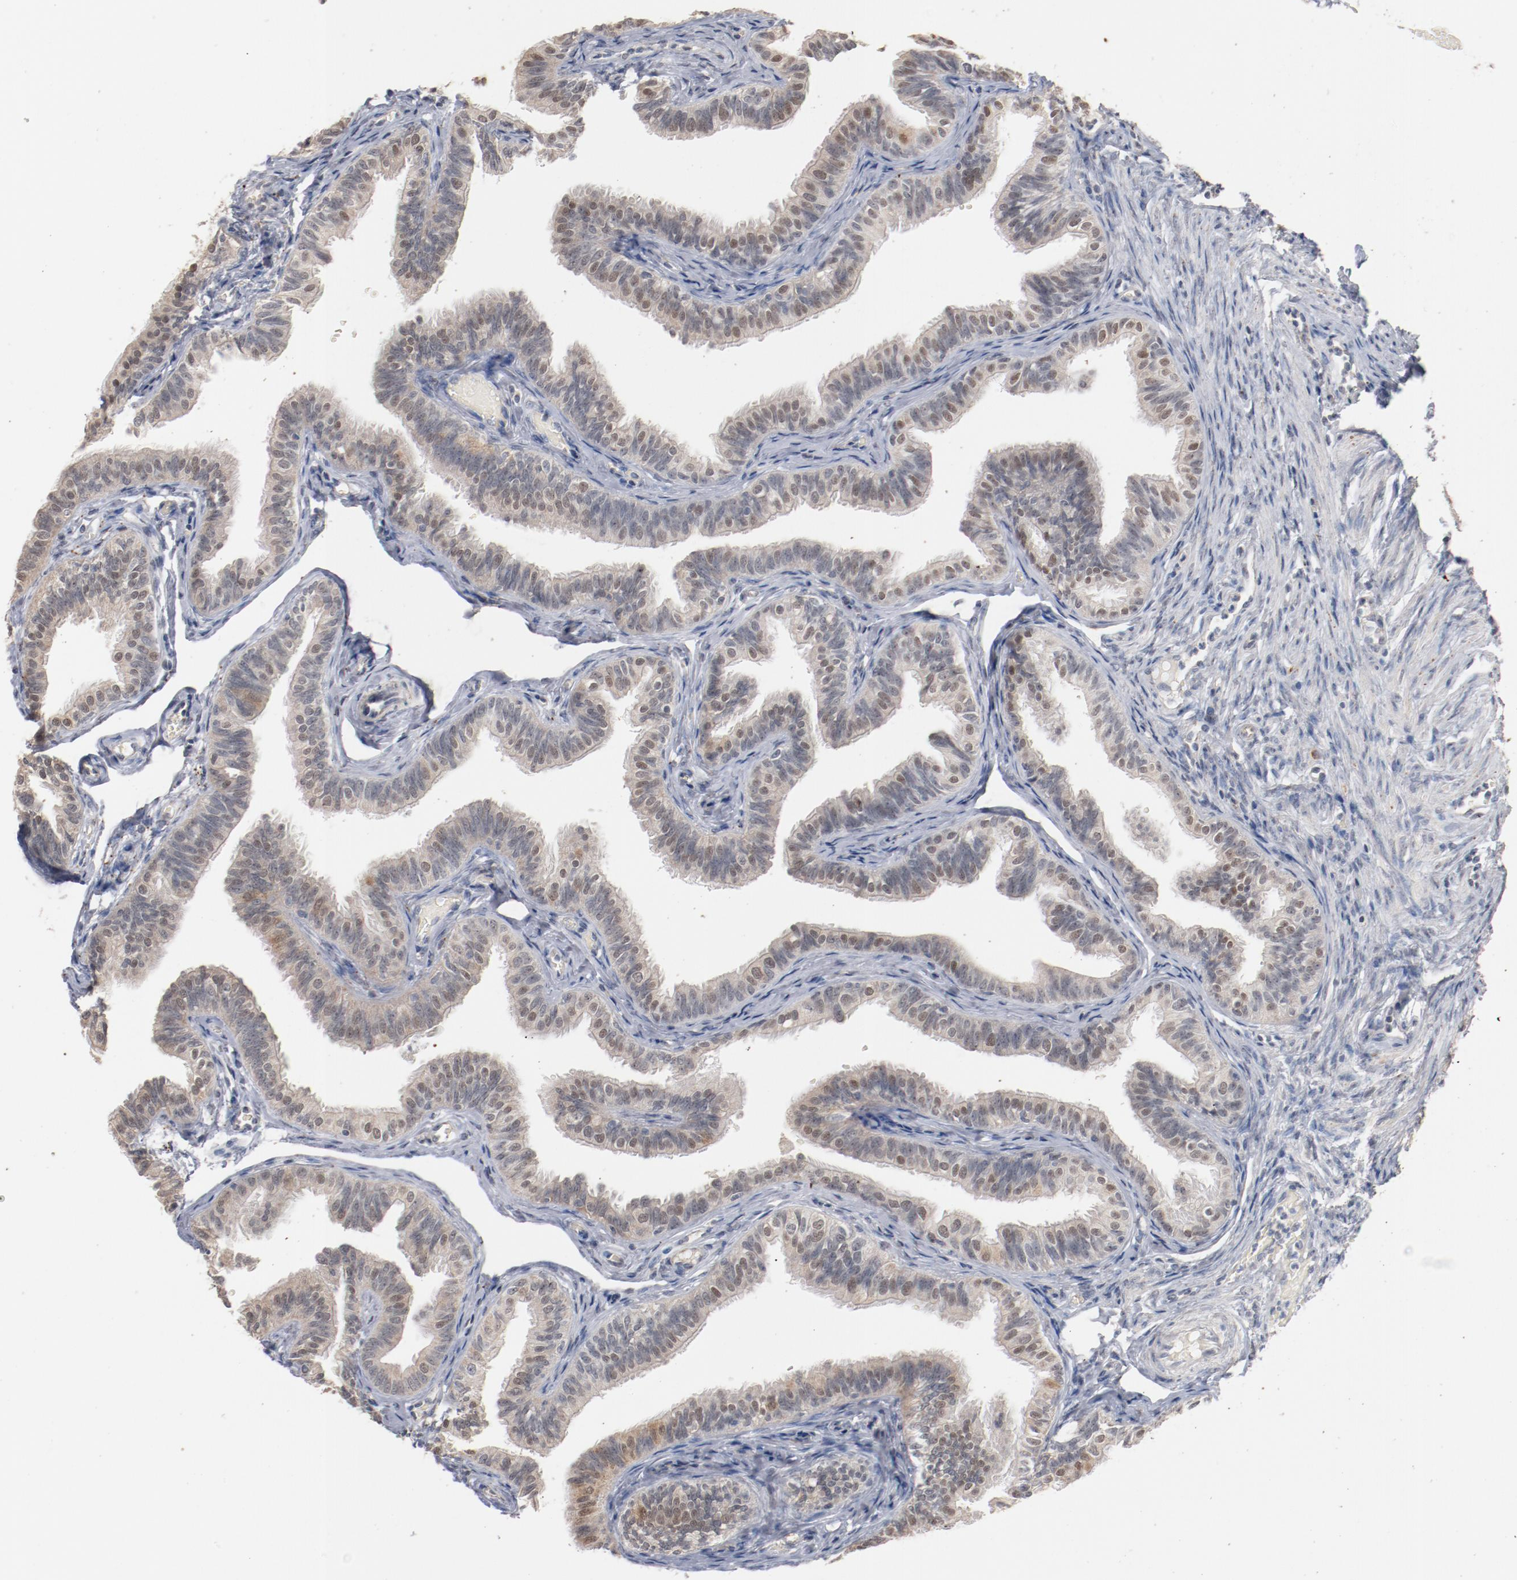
{"staining": {"intensity": "weak", "quantity": "<25%", "location": "nuclear"}, "tissue": "fallopian tube", "cell_type": "Glandular cells", "image_type": "normal", "snomed": [{"axis": "morphology", "description": "Normal tissue, NOS"}, {"axis": "morphology", "description": "Dermoid, NOS"}, {"axis": "topography", "description": "Fallopian tube"}], "caption": "DAB immunohistochemical staining of normal fallopian tube displays no significant positivity in glandular cells.", "gene": "ERICH1", "patient": {"sex": "female", "age": 33}}